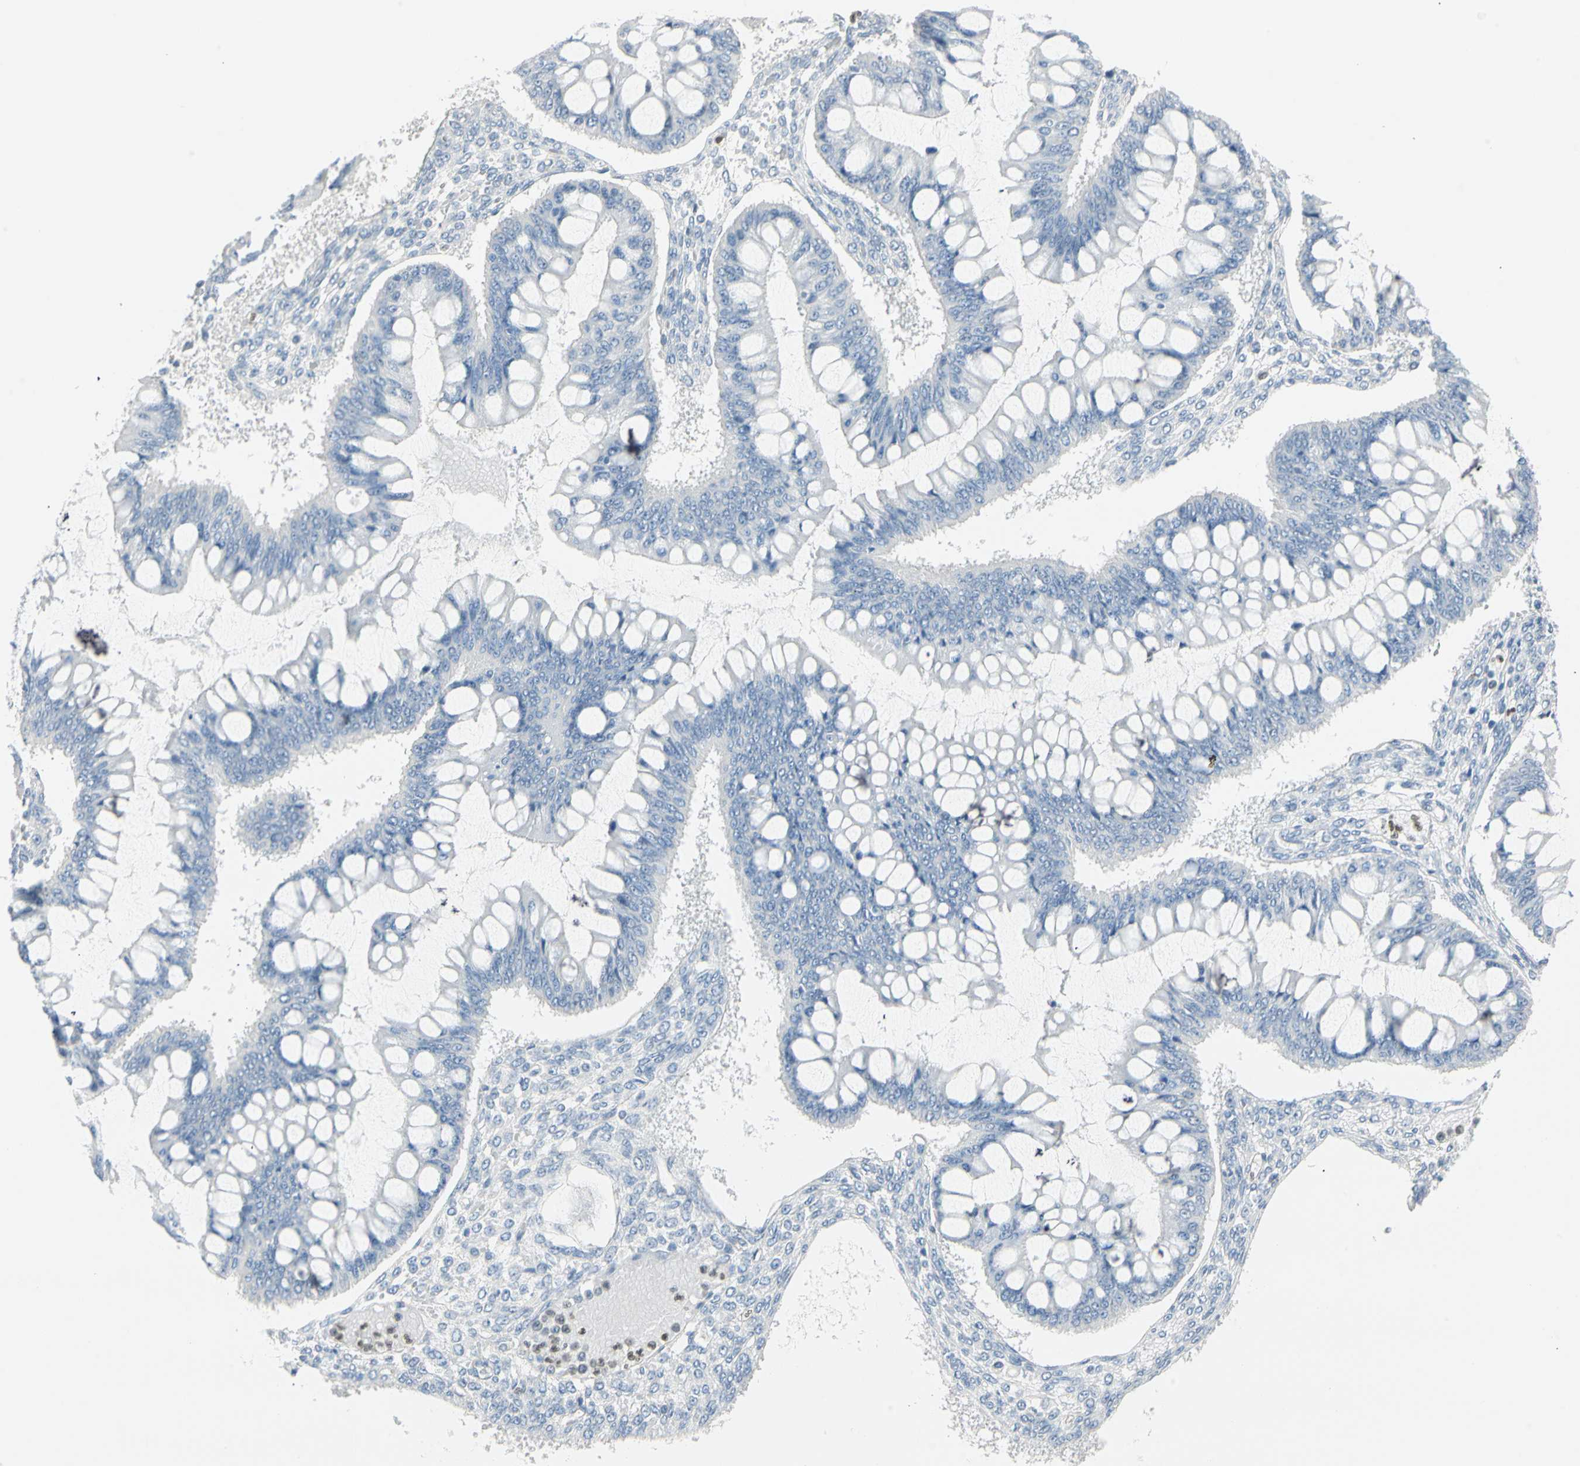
{"staining": {"intensity": "negative", "quantity": "none", "location": "none"}, "tissue": "ovarian cancer", "cell_type": "Tumor cells", "image_type": "cancer", "snomed": [{"axis": "morphology", "description": "Cystadenocarcinoma, mucinous, NOS"}, {"axis": "topography", "description": "Ovary"}], "caption": "A high-resolution histopathology image shows immunohistochemistry (IHC) staining of mucinous cystadenocarcinoma (ovarian), which reveals no significant positivity in tumor cells. (DAB (3,3'-diaminobenzidine) immunohistochemistry visualized using brightfield microscopy, high magnification).", "gene": "MLLT10", "patient": {"sex": "female", "age": 73}}